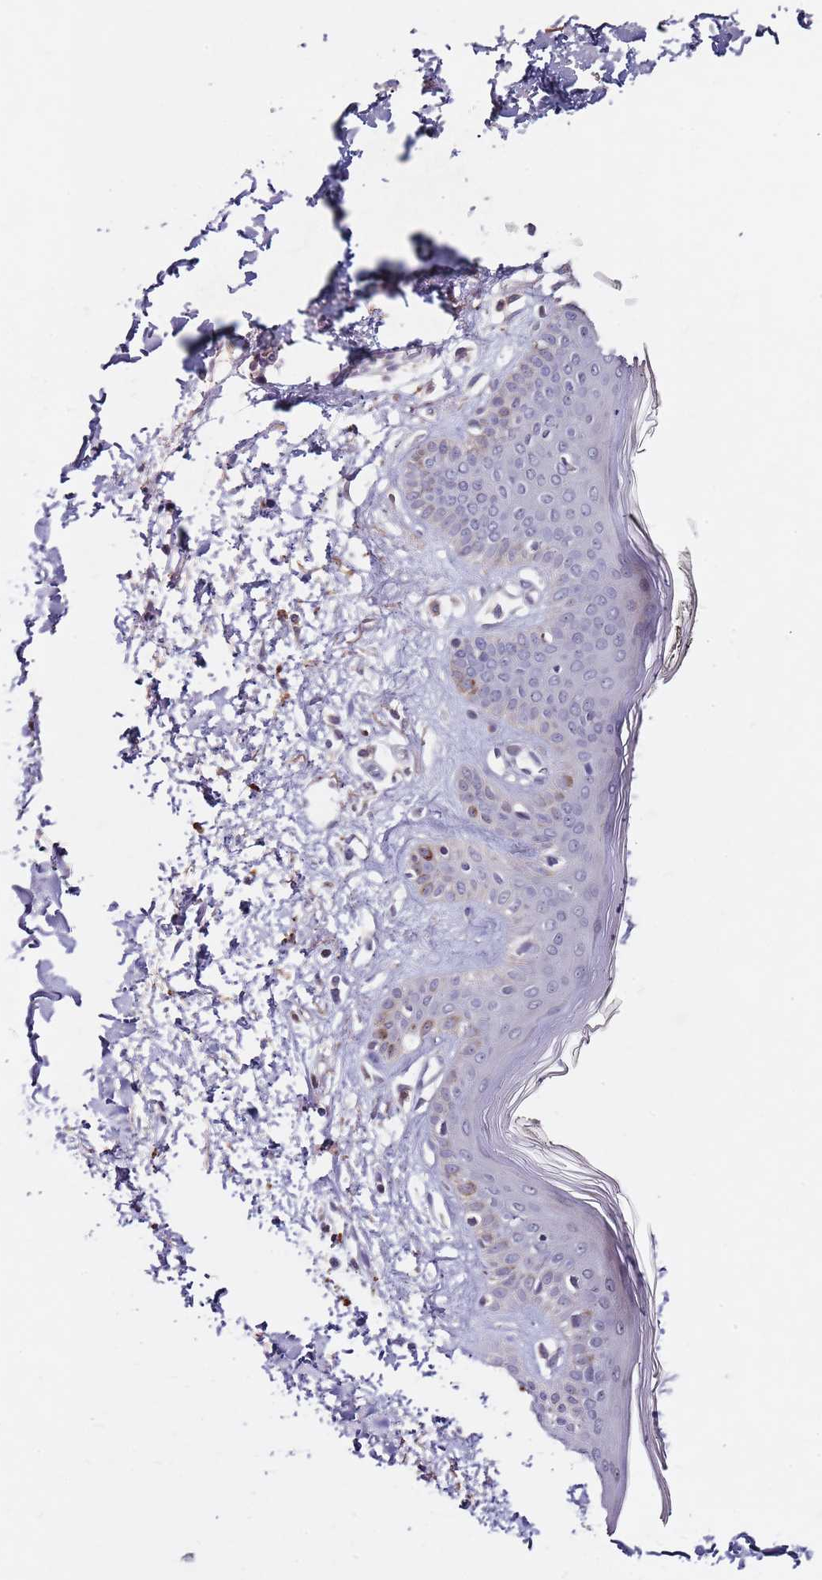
{"staining": {"intensity": "negative", "quantity": "none", "location": "none"}, "tissue": "skin", "cell_type": "Fibroblasts", "image_type": "normal", "snomed": [{"axis": "morphology", "description": "Normal tissue, NOS"}, {"axis": "topography", "description": "Skin"}], "caption": "Skin stained for a protein using immunohistochemistry (IHC) shows no expression fibroblasts.", "gene": "NRDE2", "patient": {"sex": "female", "age": 64}}